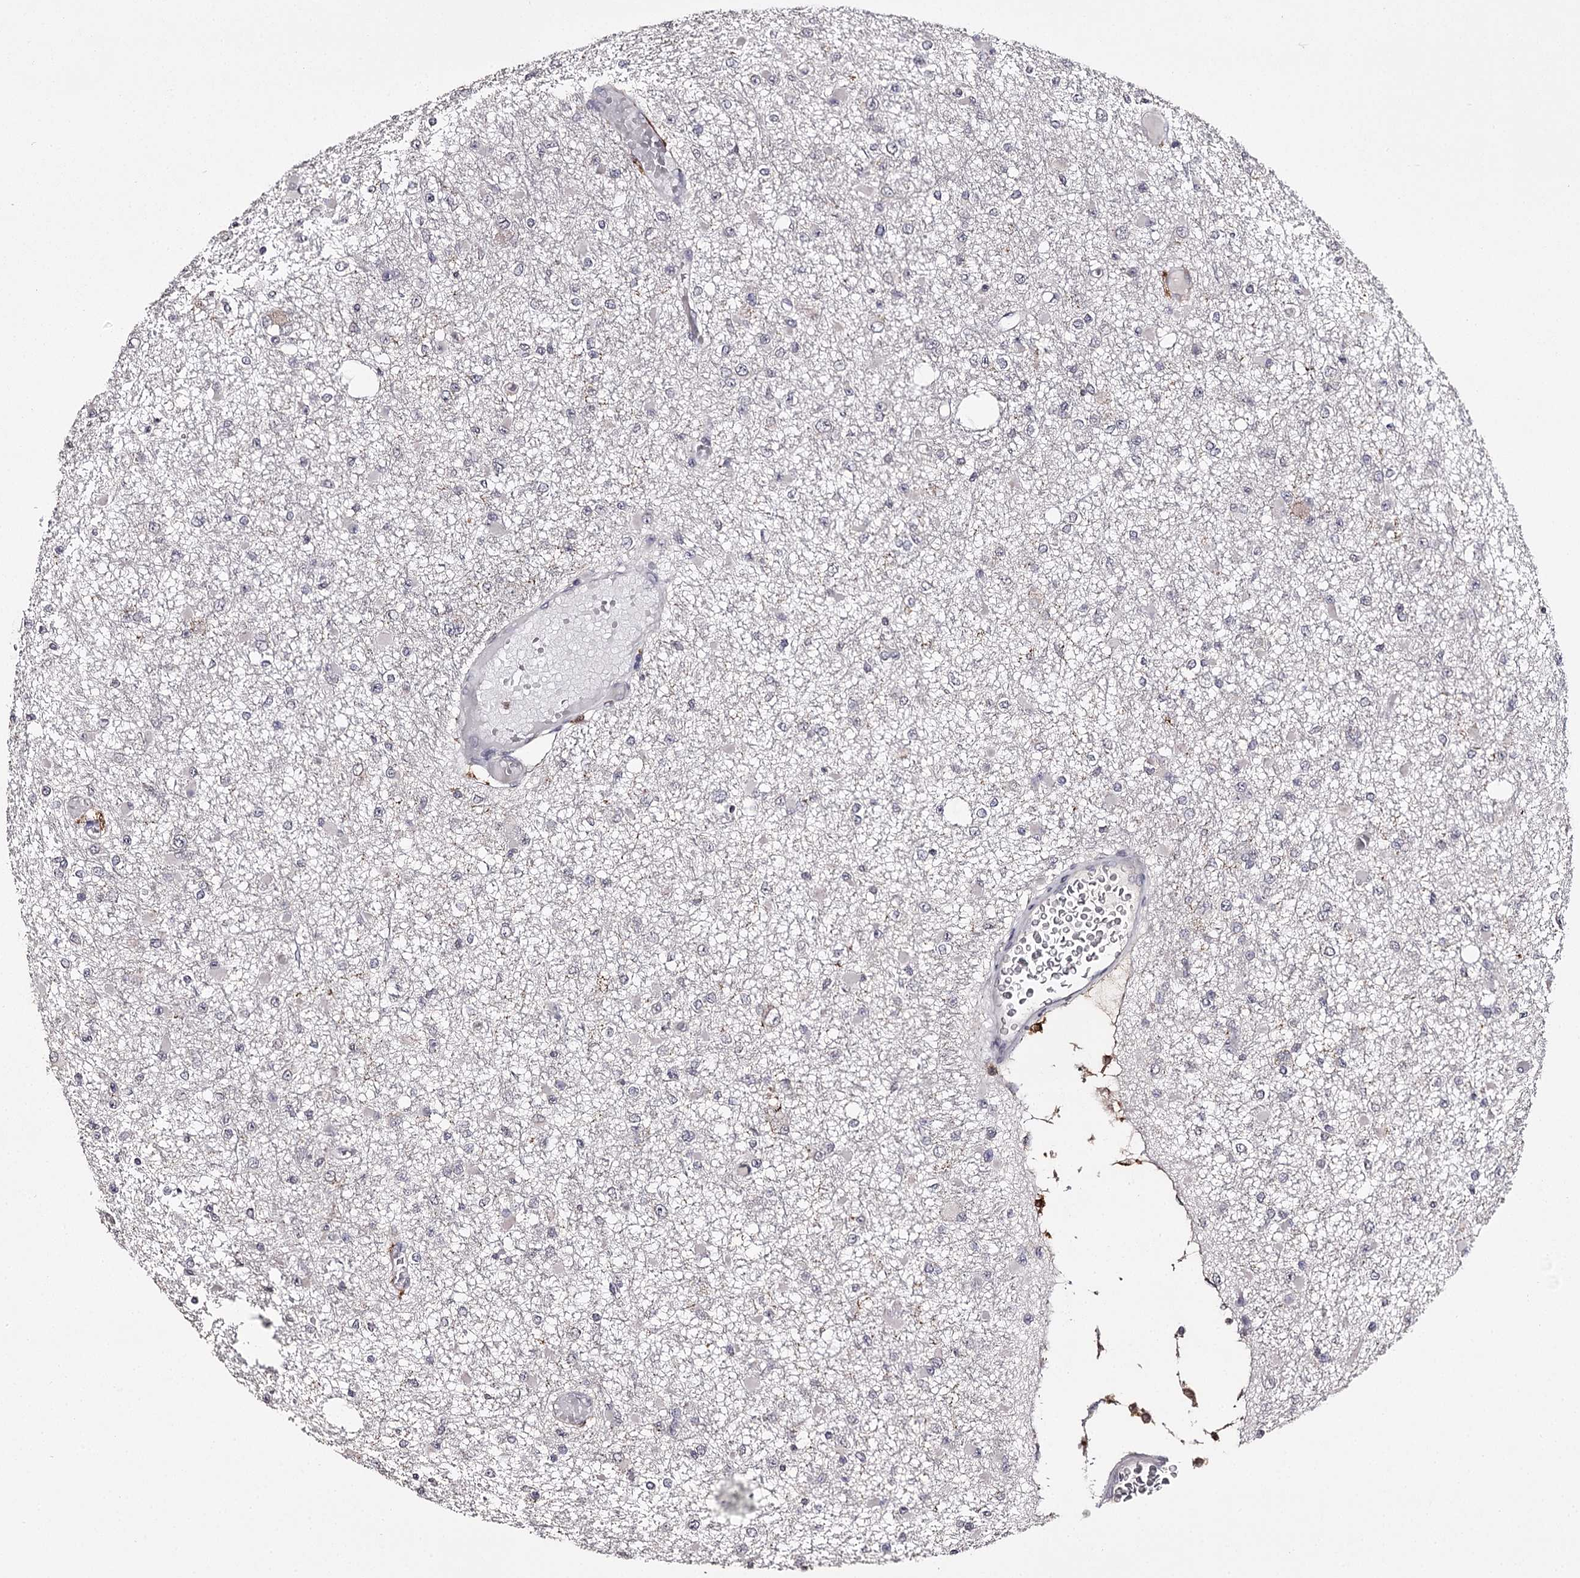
{"staining": {"intensity": "negative", "quantity": "none", "location": "none"}, "tissue": "glioma", "cell_type": "Tumor cells", "image_type": "cancer", "snomed": [{"axis": "morphology", "description": "Glioma, malignant, Low grade"}, {"axis": "topography", "description": "Brain"}], "caption": "Tumor cells show no significant protein staining in malignant low-grade glioma.", "gene": "SLC32A1", "patient": {"sex": "female", "age": 22}}